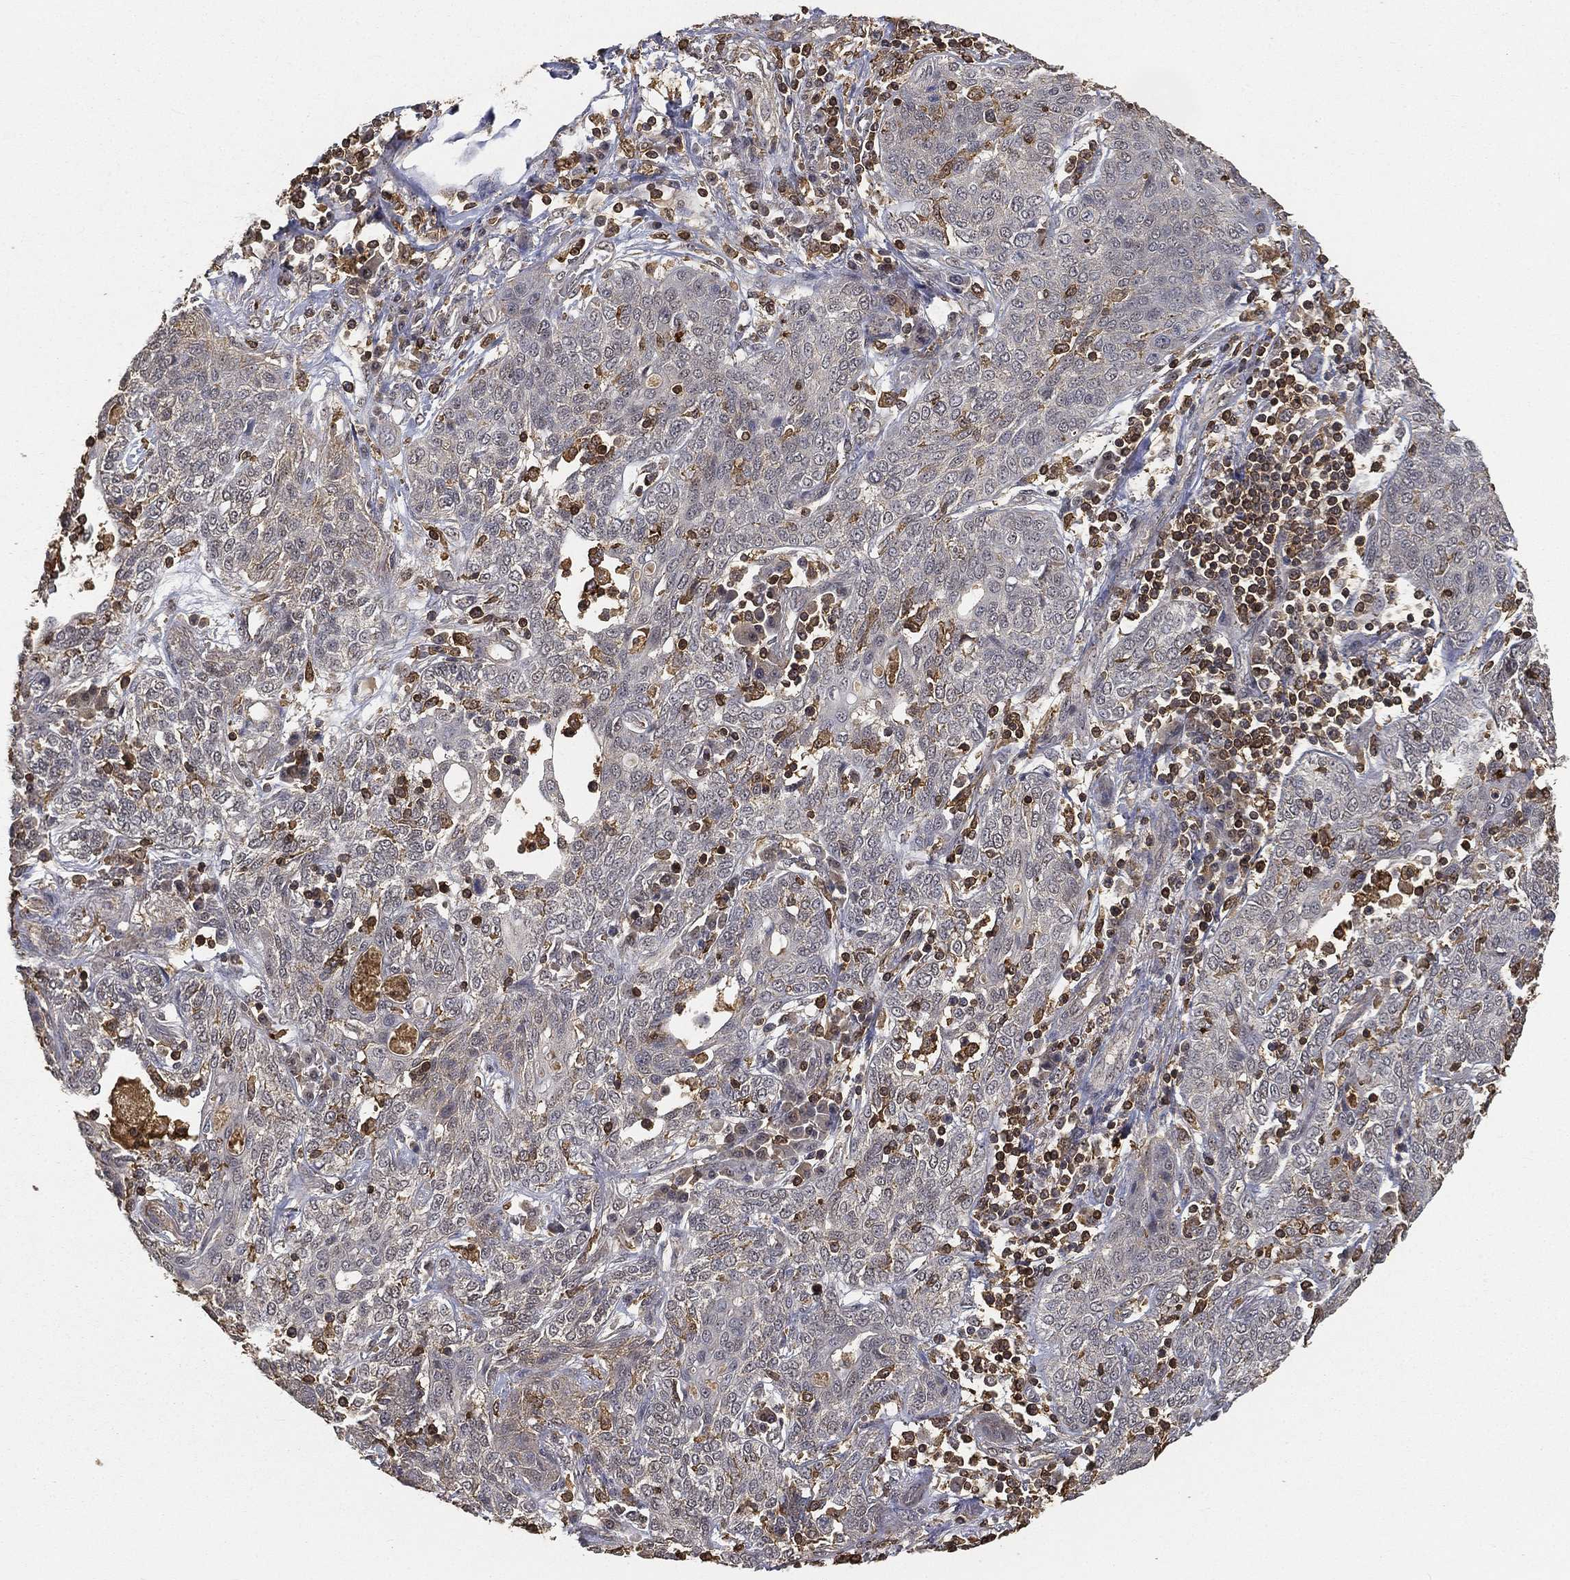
{"staining": {"intensity": "negative", "quantity": "none", "location": "none"}, "tissue": "lung cancer", "cell_type": "Tumor cells", "image_type": "cancer", "snomed": [{"axis": "morphology", "description": "Squamous cell carcinoma, NOS"}, {"axis": "topography", "description": "Lung"}], "caption": "Tumor cells show no significant positivity in squamous cell carcinoma (lung). Brightfield microscopy of IHC stained with DAB (3,3'-diaminobenzidine) (brown) and hematoxylin (blue), captured at high magnification.", "gene": "CRYL1", "patient": {"sex": "female", "age": 70}}